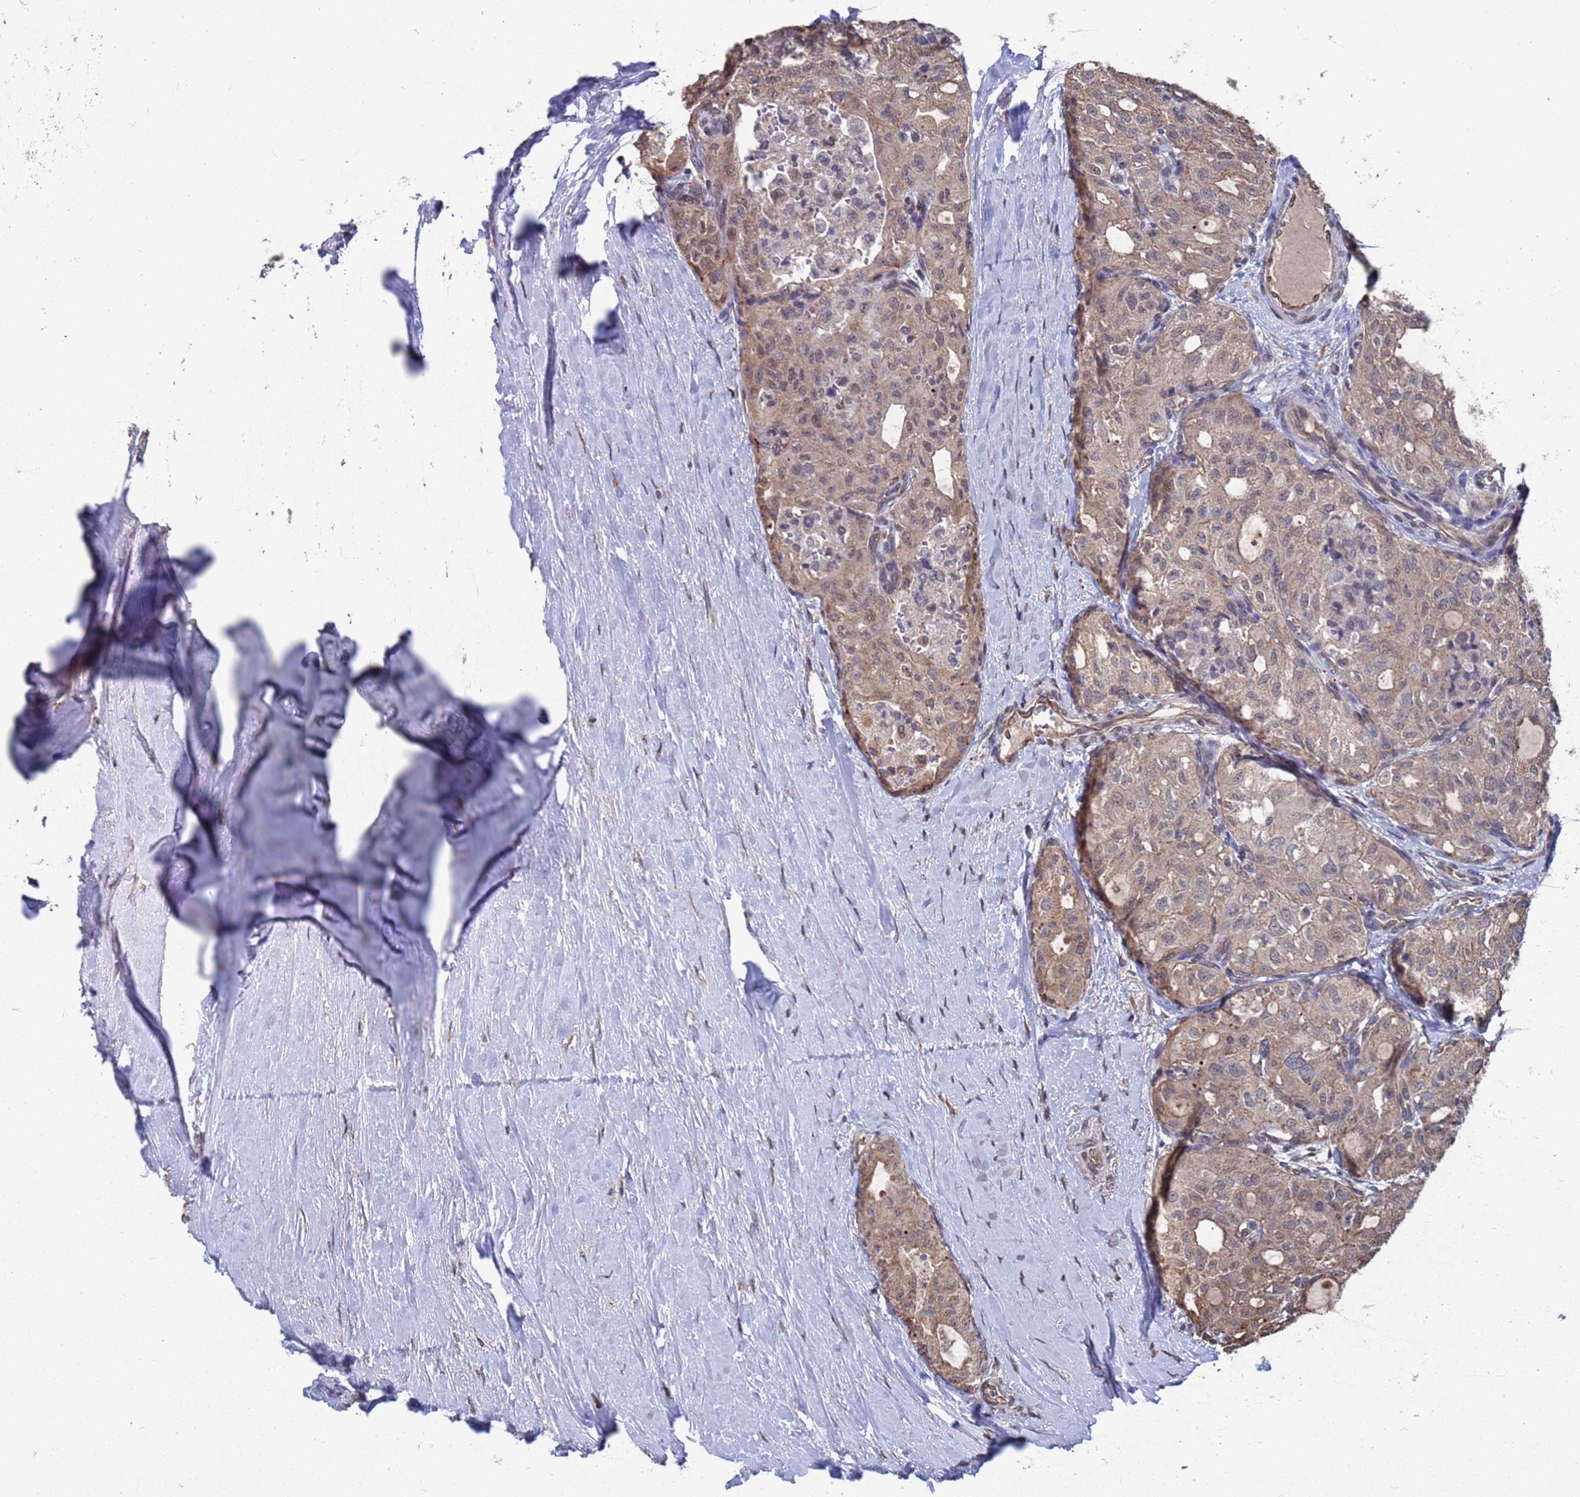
{"staining": {"intensity": "weak", "quantity": ">75%", "location": "cytoplasmic/membranous,nuclear"}, "tissue": "thyroid cancer", "cell_type": "Tumor cells", "image_type": "cancer", "snomed": [{"axis": "morphology", "description": "Follicular adenoma carcinoma, NOS"}, {"axis": "topography", "description": "Thyroid gland"}], "caption": "Follicular adenoma carcinoma (thyroid) stained with DAB immunohistochemistry (IHC) shows low levels of weak cytoplasmic/membranous and nuclear positivity in about >75% of tumor cells. (DAB IHC with brightfield microscopy, high magnification).", "gene": "CFAP119", "patient": {"sex": "male", "age": 75}}